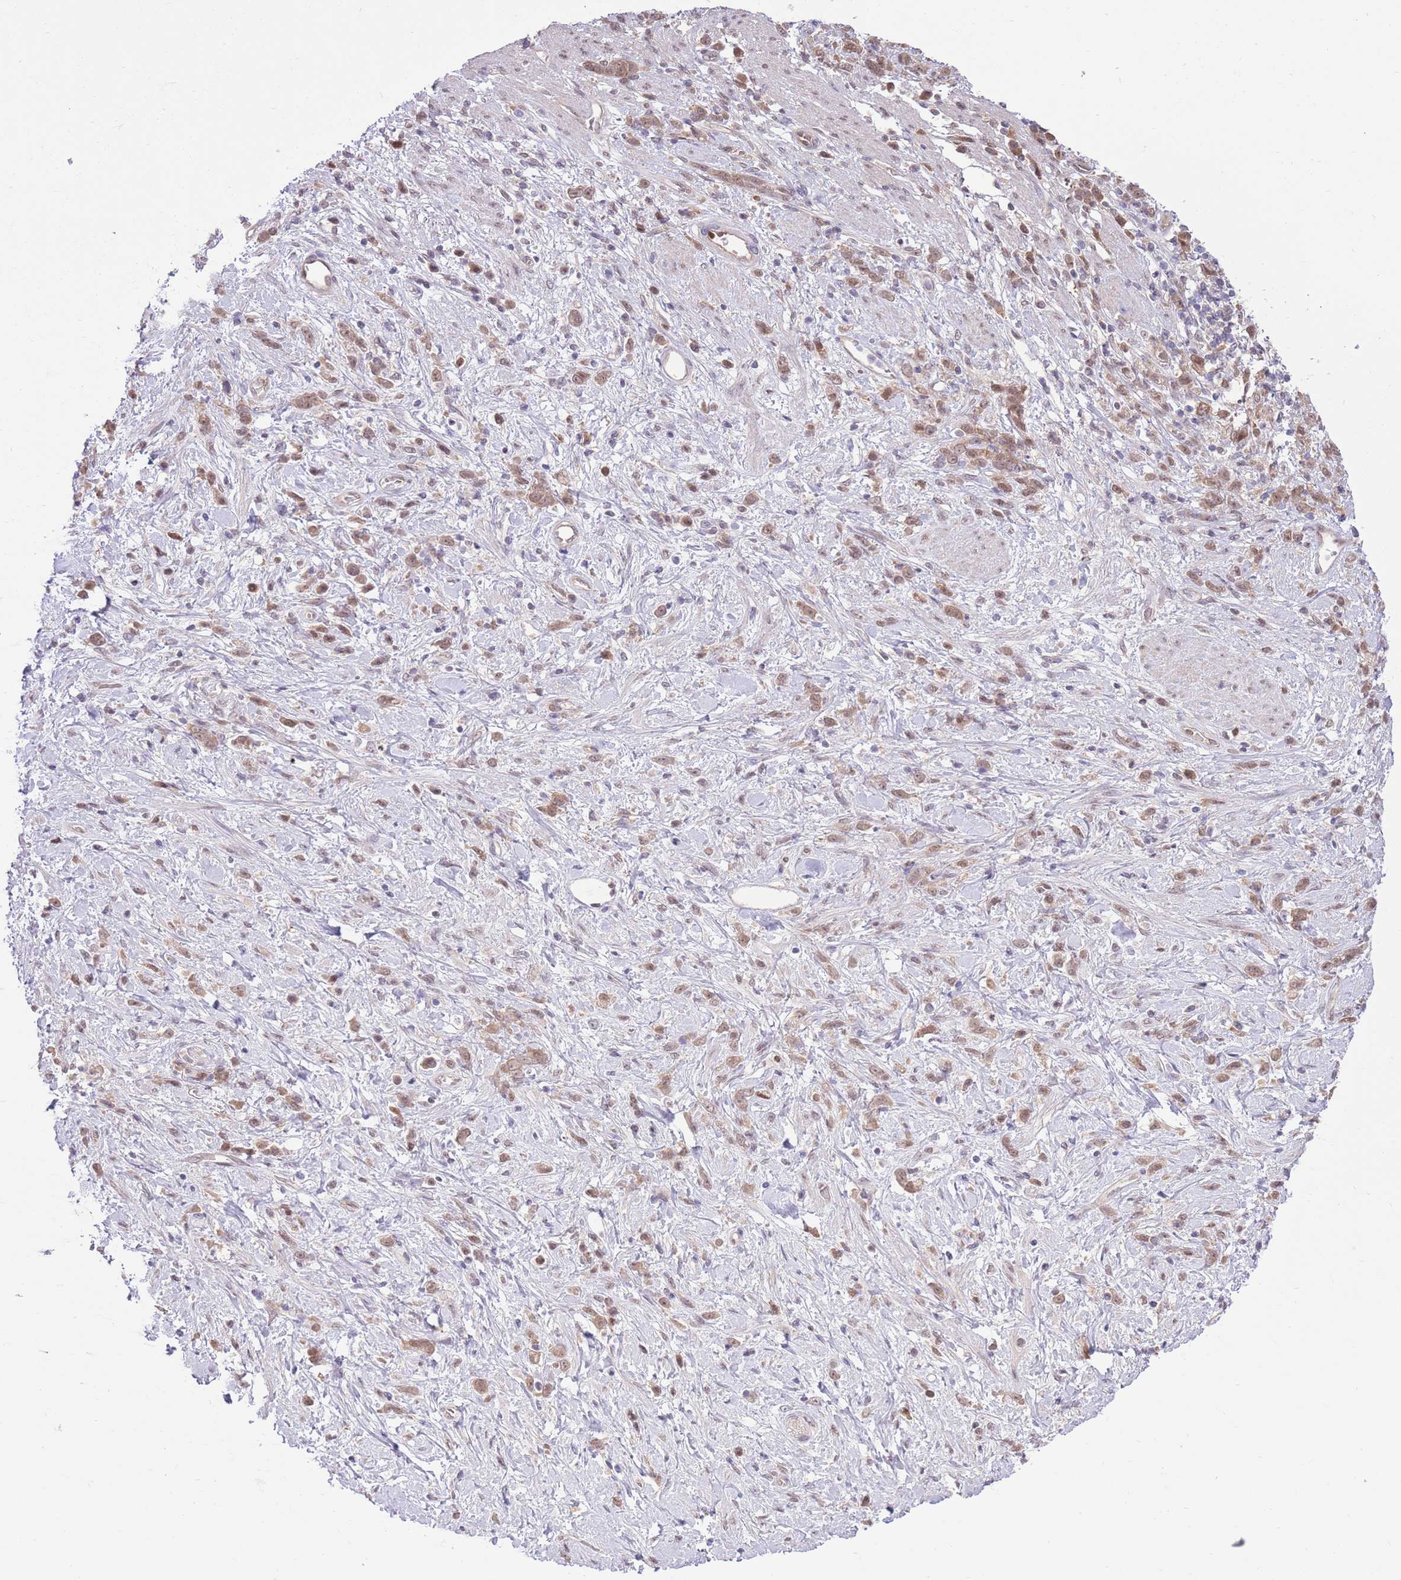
{"staining": {"intensity": "moderate", "quantity": "25%-75%", "location": "nuclear"}, "tissue": "stomach cancer", "cell_type": "Tumor cells", "image_type": "cancer", "snomed": [{"axis": "morphology", "description": "Adenocarcinoma, NOS"}, {"axis": "topography", "description": "Stomach"}], "caption": "This image exhibits IHC staining of stomach adenocarcinoma, with medium moderate nuclear positivity in about 25%-75% of tumor cells.", "gene": "NSFL1C", "patient": {"sex": "female", "age": 60}}